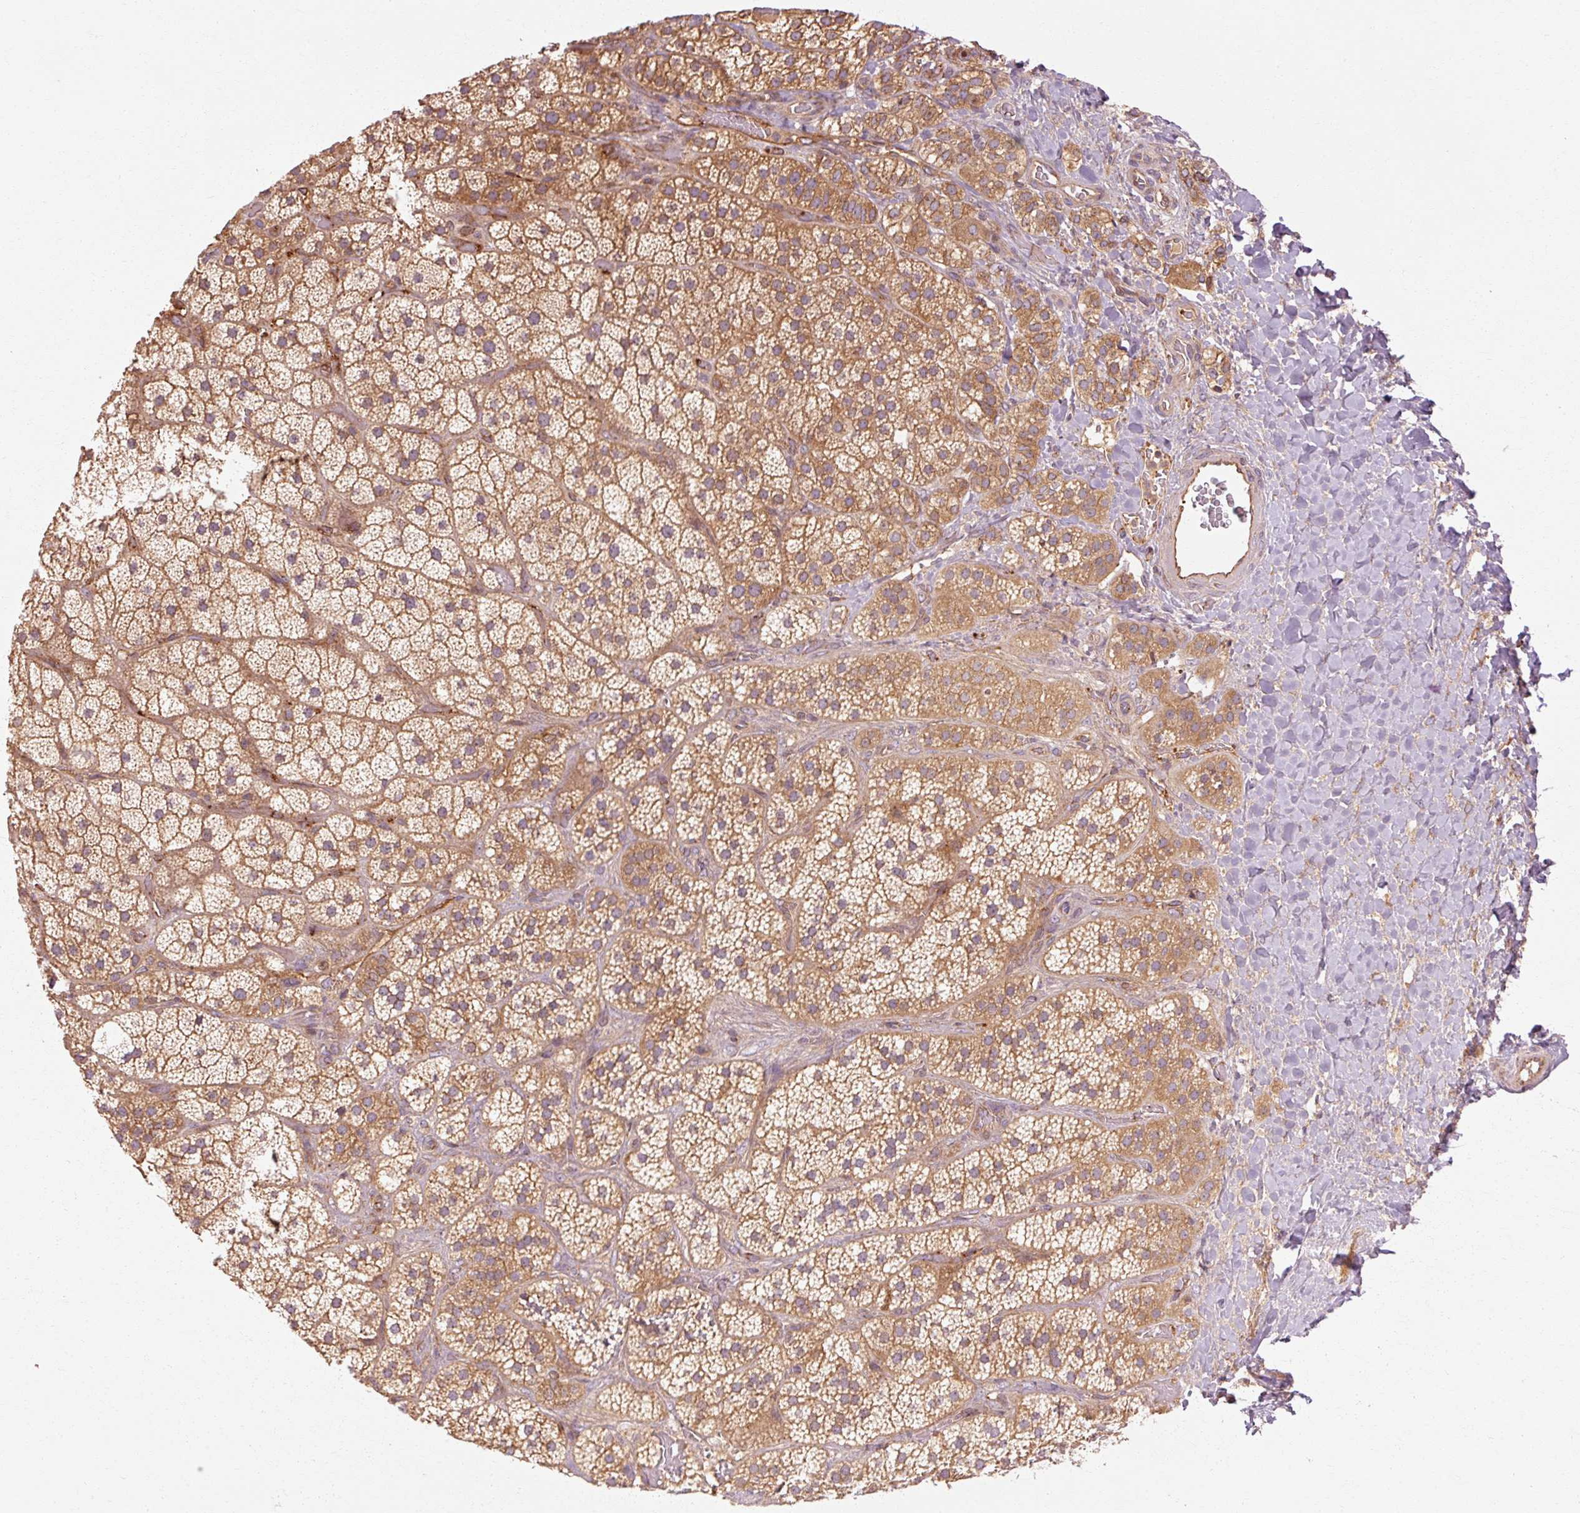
{"staining": {"intensity": "moderate", "quantity": ">75%", "location": "cytoplasmic/membranous"}, "tissue": "adrenal gland", "cell_type": "Glandular cells", "image_type": "normal", "snomed": [{"axis": "morphology", "description": "Normal tissue, NOS"}, {"axis": "topography", "description": "Adrenal gland"}], "caption": "Protein expression analysis of normal human adrenal gland reveals moderate cytoplasmic/membranous expression in approximately >75% of glandular cells. The protein is stained brown, and the nuclei are stained in blue (DAB (3,3'-diaminobenzidine) IHC with brightfield microscopy, high magnification).", "gene": "CTNNA1", "patient": {"sex": "male", "age": 57}}